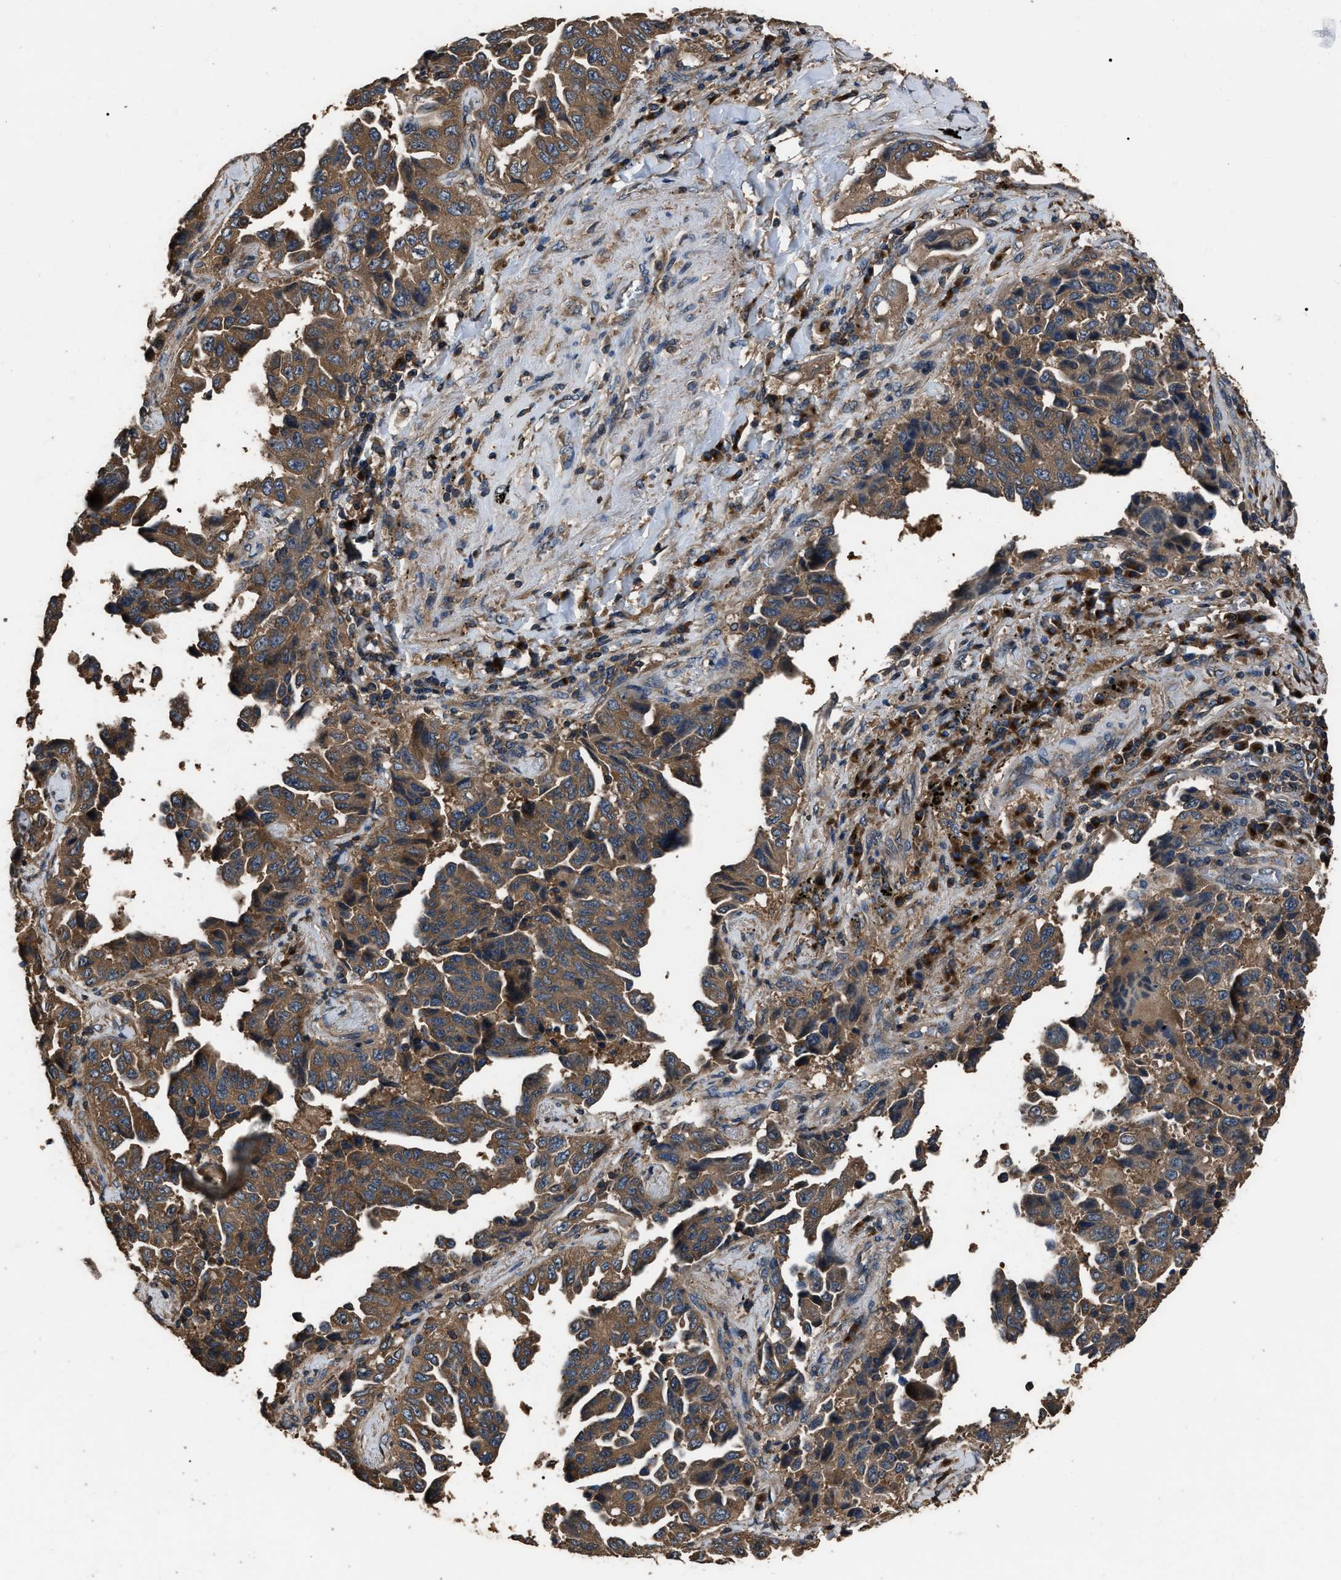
{"staining": {"intensity": "moderate", "quantity": ">75%", "location": "cytoplasmic/membranous"}, "tissue": "lung cancer", "cell_type": "Tumor cells", "image_type": "cancer", "snomed": [{"axis": "morphology", "description": "Adenocarcinoma, NOS"}, {"axis": "topography", "description": "Lung"}], "caption": "Immunohistochemistry (IHC) staining of adenocarcinoma (lung), which displays medium levels of moderate cytoplasmic/membranous positivity in about >75% of tumor cells indicating moderate cytoplasmic/membranous protein positivity. The staining was performed using DAB (3,3'-diaminobenzidine) (brown) for protein detection and nuclei were counterstained in hematoxylin (blue).", "gene": "RNF216", "patient": {"sex": "female", "age": 51}}